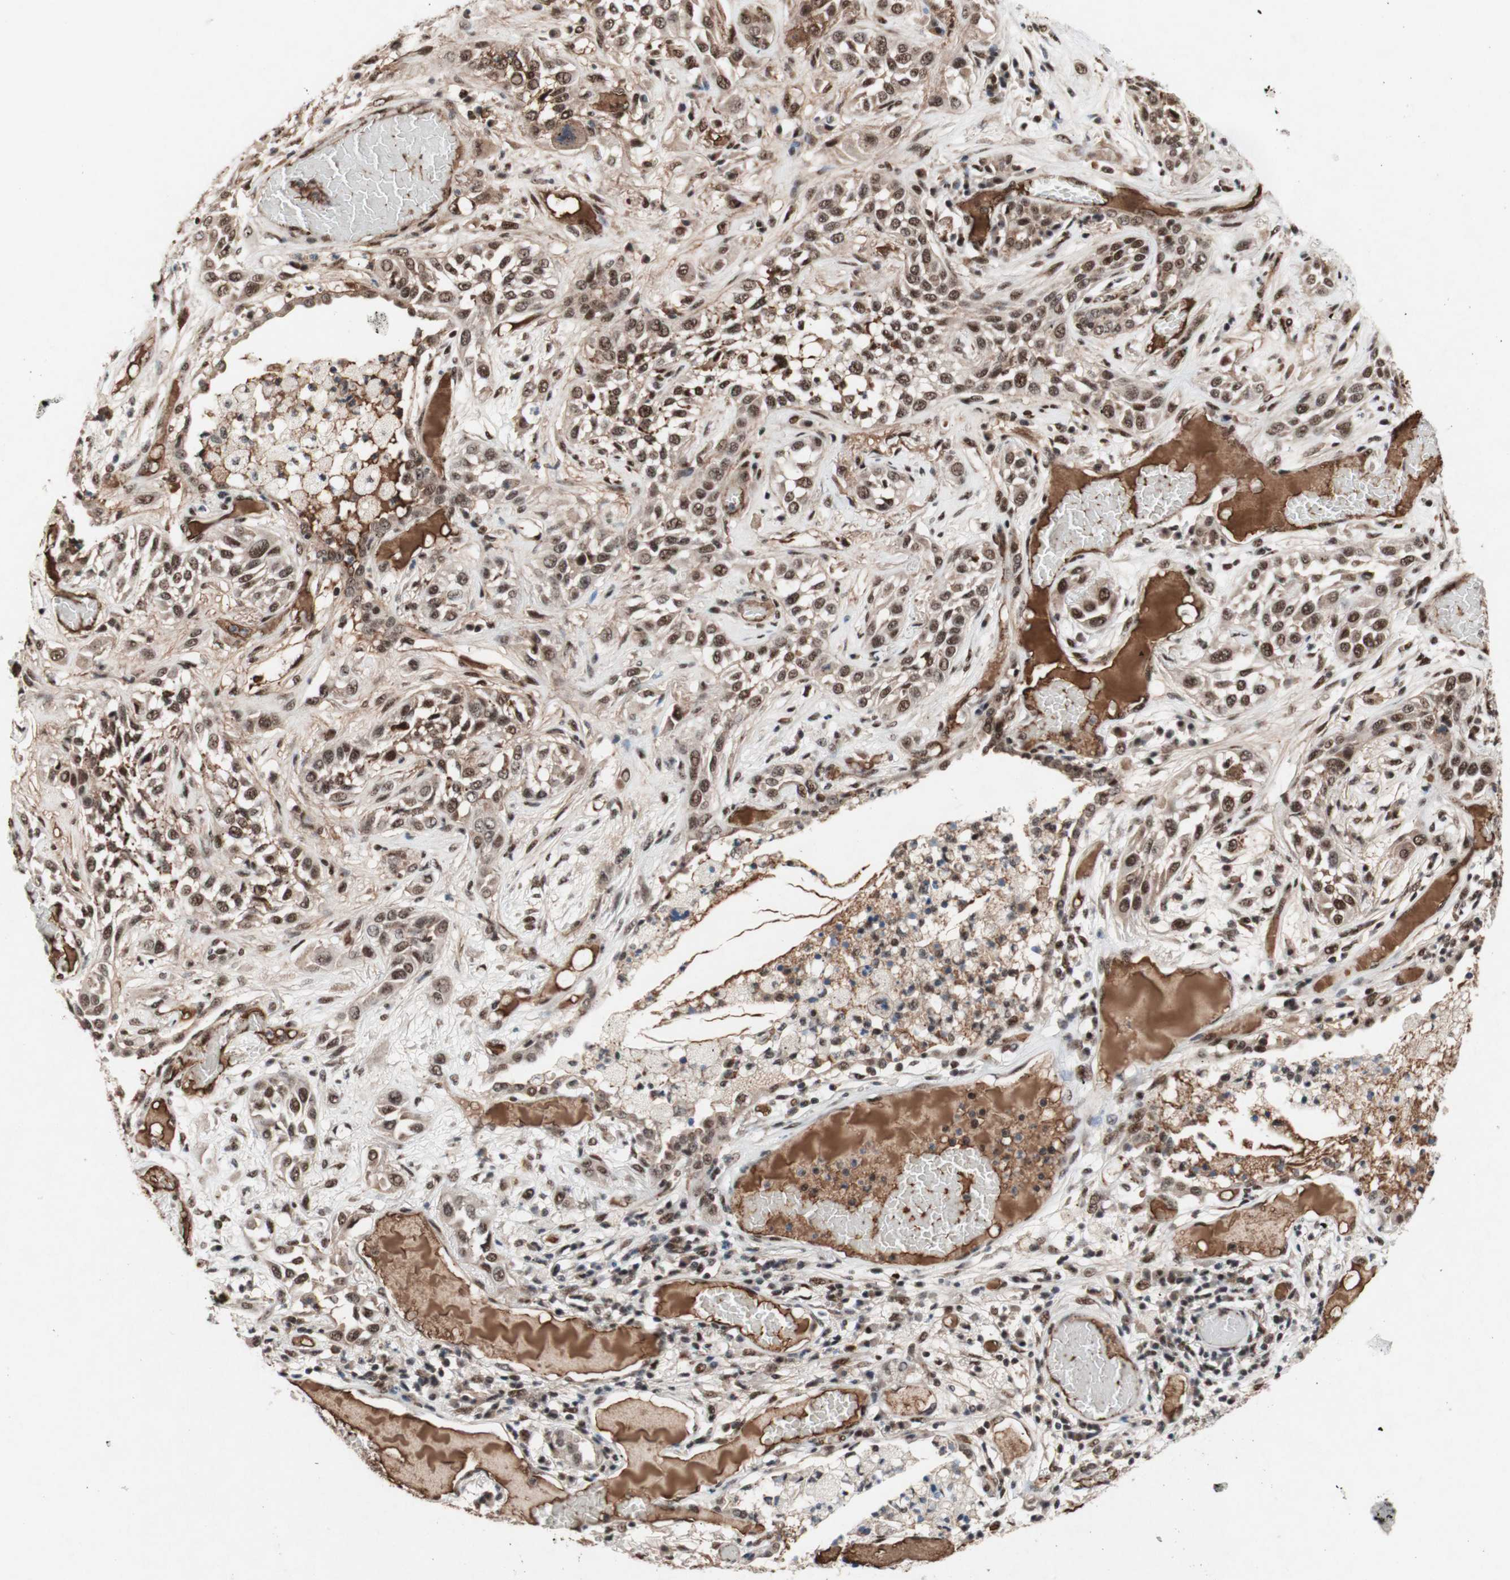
{"staining": {"intensity": "moderate", "quantity": ">75%", "location": "nuclear"}, "tissue": "lung cancer", "cell_type": "Tumor cells", "image_type": "cancer", "snomed": [{"axis": "morphology", "description": "Squamous cell carcinoma, NOS"}, {"axis": "topography", "description": "Lung"}], "caption": "Squamous cell carcinoma (lung) stained with a protein marker exhibits moderate staining in tumor cells.", "gene": "TLE1", "patient": {"sex": "male", "age": 71}}